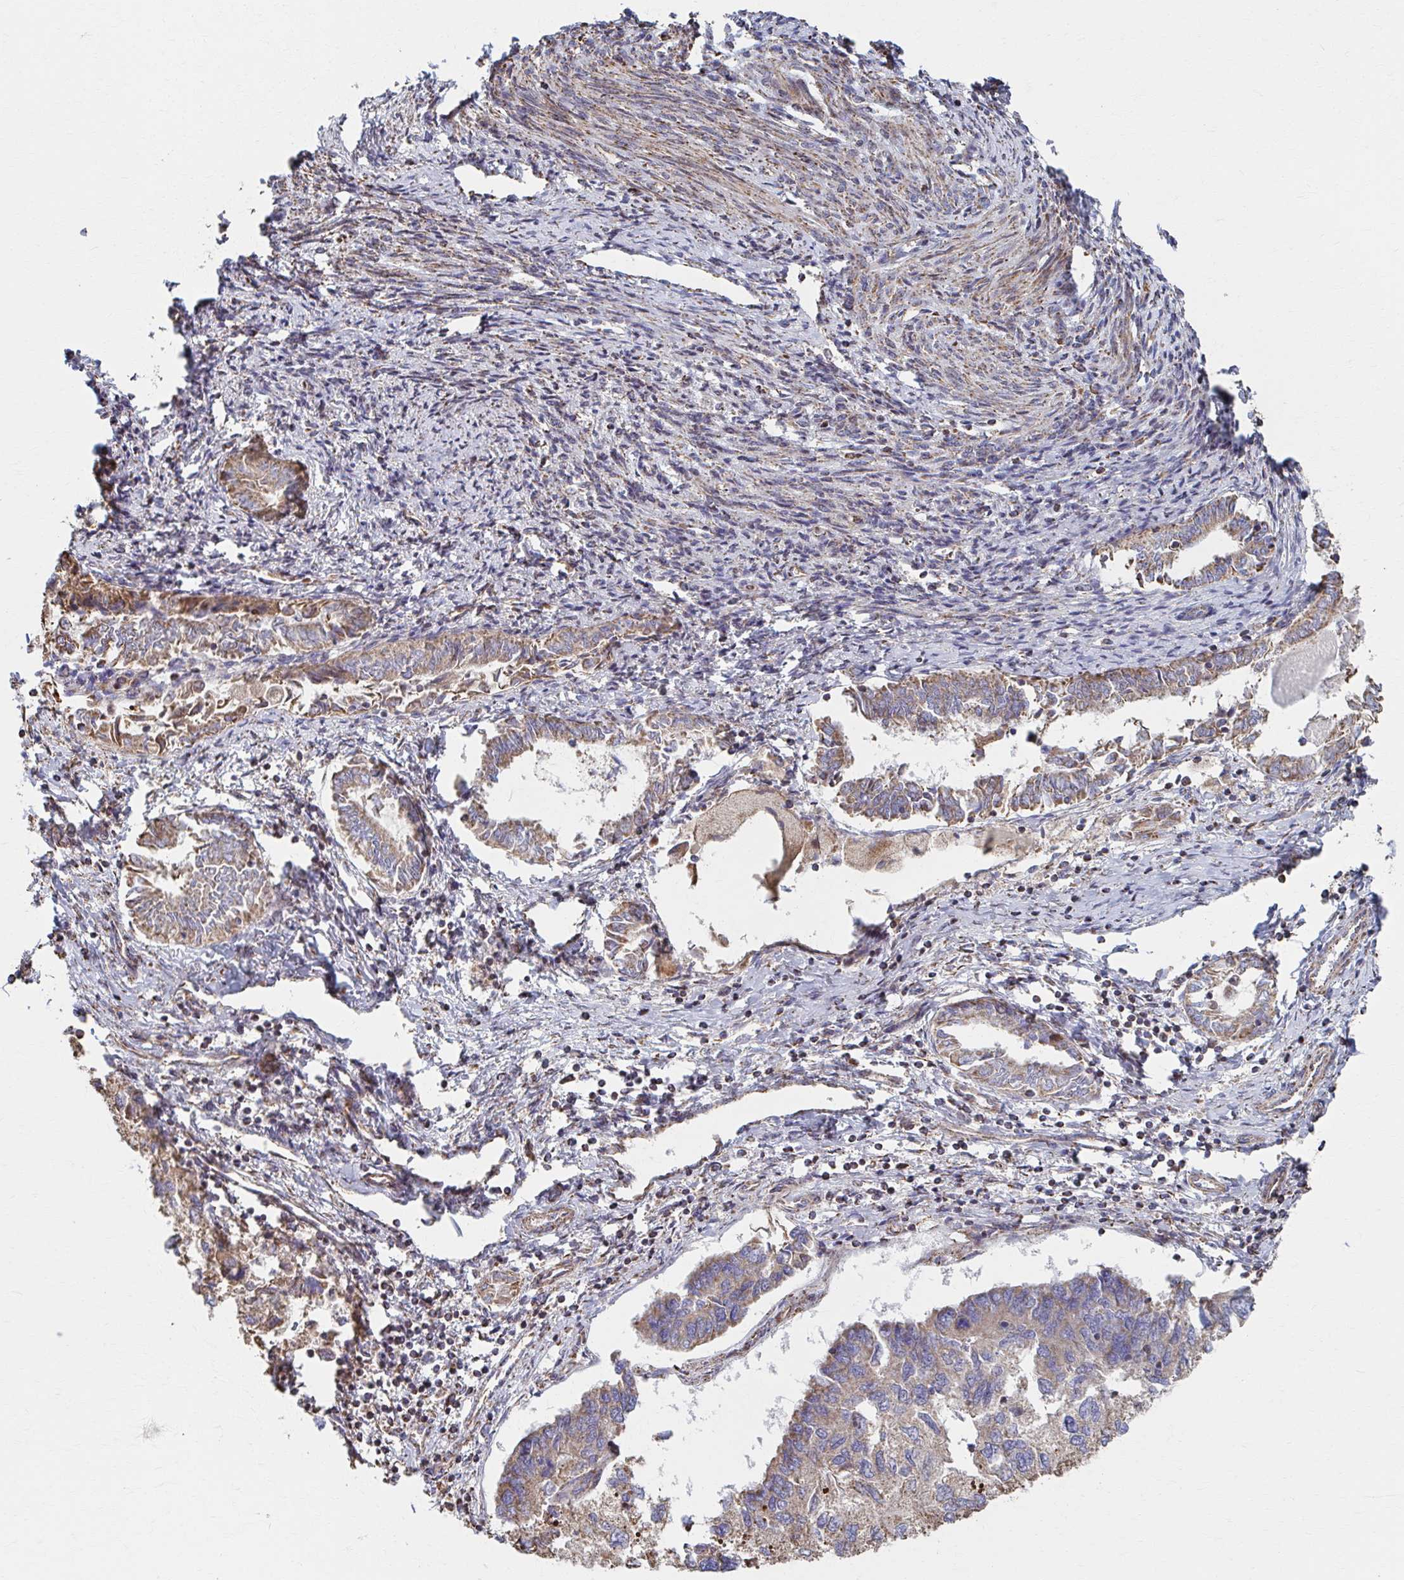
{"staining": {"intensity": "weak", "quantity": "25%-75%", "location": "cytoplasmic/membranous"}, "tissue": "endometrial cancer", "cell_type": "Tumor cells", "image_type": "cancer", "snomed": [{"axis": "morphology", "description": "Carcinoma, NOS"}, {"axis": "topography", "description": "Uterus"}], "caption": "Endometrial carcinoma tissue displays weak cytoplasmic/membranous staining in about 25%-75% of tumor cells, visualized by immunohistochemistry.", "gene": "SAT1", "patient": {"sex": "female", "age": 76}}